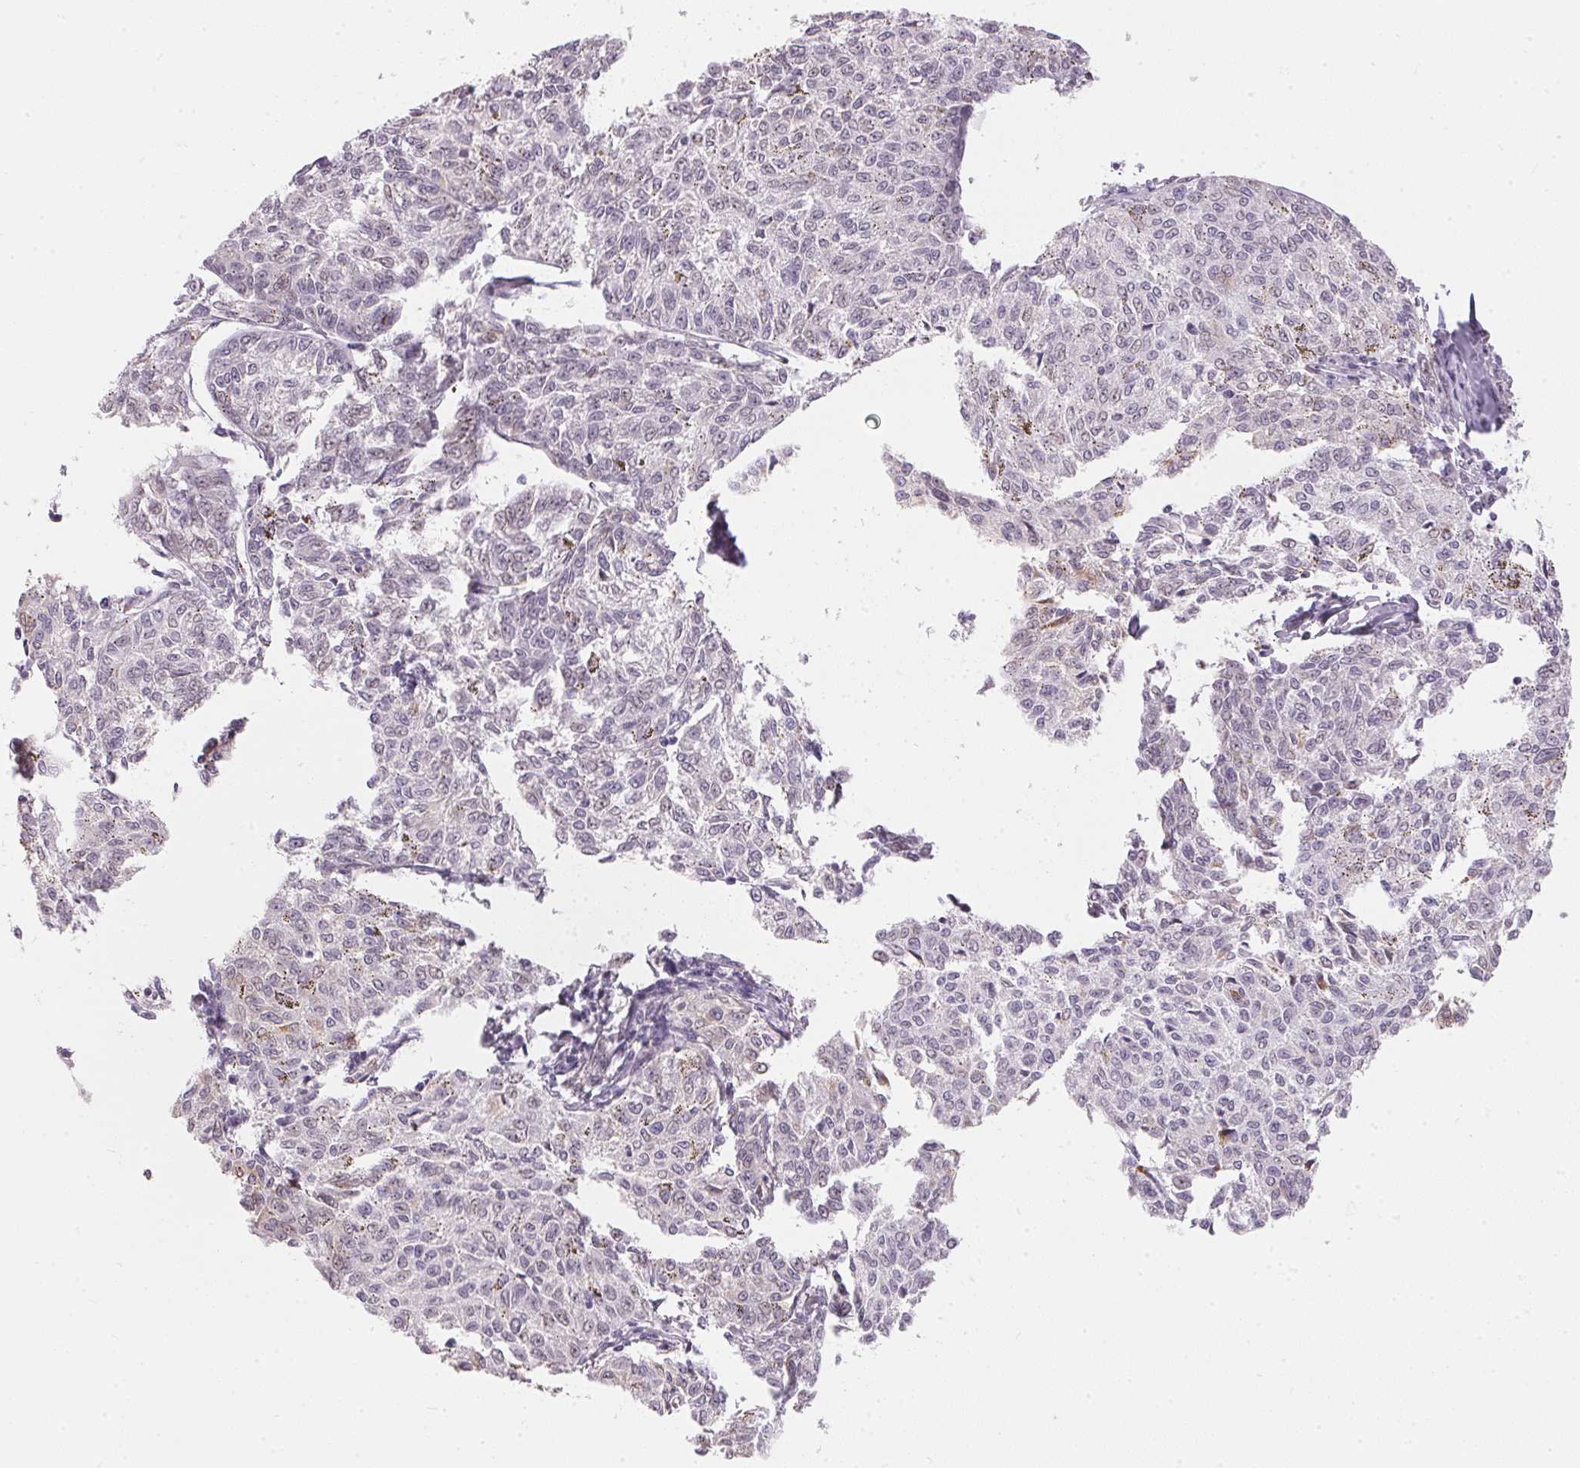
{"staining": {"intensity": "negative", "quantity": "none", "location": "none"}, "tissue": "melanoma", "cell_type": "Tumor cells", "image_type": "cancer", "snomed": [{"axis": "morphology", "description": "Malignant melanoma, NOS"}, {"axis": "topography", "description": "Skin"}], "caption": "Tumor cells show no significant protein positivity in melanoma.", "gene": "GDAP1L1", "patient": {"sex": "female", "age": 72}}